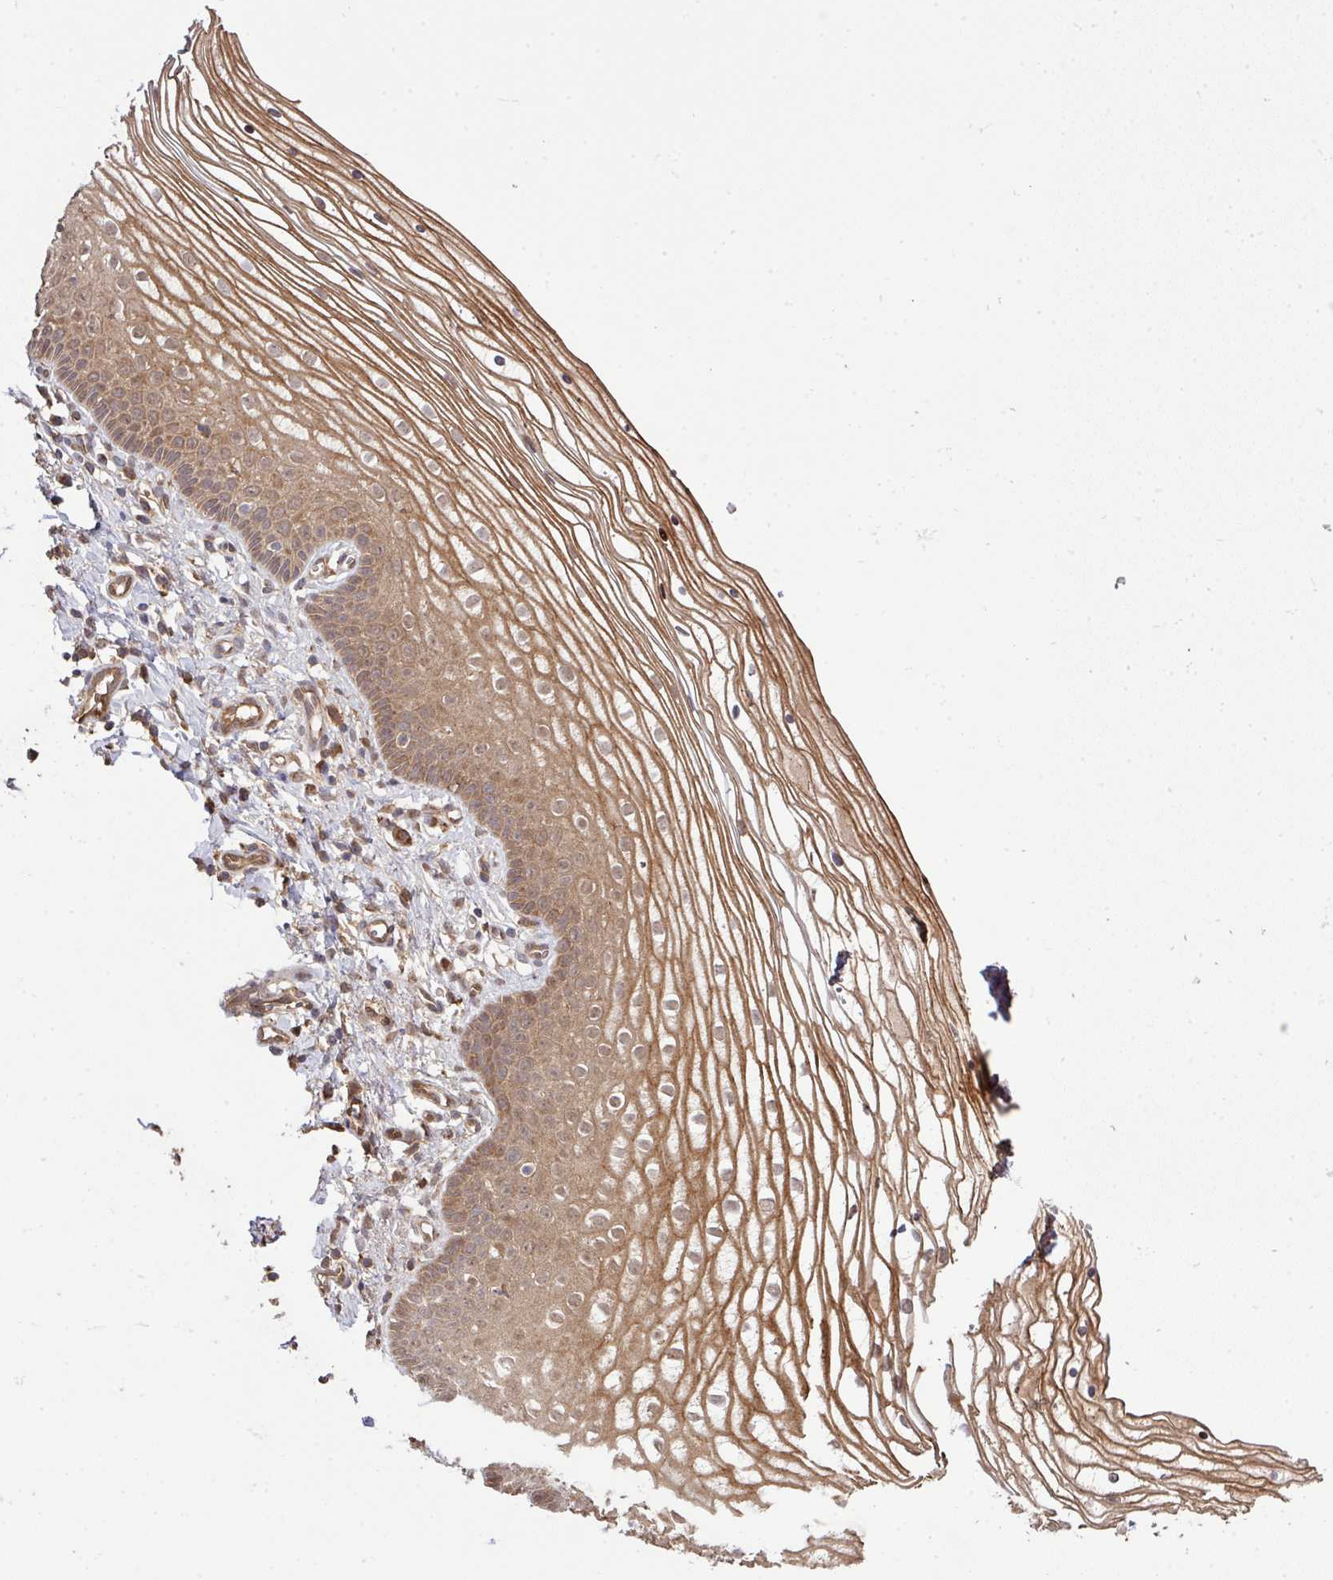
{"staining": {"intensity": "moderate", "quantity": ">75%", "location": "cytoplasmic/membranous"}, "tissue": "vagina", "cell_type": "Squamous epithelial cells", "image_type": "normal", "snomed": [{"axis": "morphology", "description": "Normal tissue, NOS"}, {"axis": "topography", "description": "Vagina"}], "caption": "Immunohistochemistry (IHC) staining of unremarkable vagina, which demonstrates medium levels of moderate cytoplasmic/membranous staining in about >75% of squamous epithelial cells indicating moderate cytoplasmic/membranous protein positivity. The staining was performed using DAB (3,3'-diaminobenzidine) (brown) for protein detection and nuclei were counterstained in hematoxylin (blue).", "gene": "ARPIN", "patient": {"sex": "female", "age": 56}}